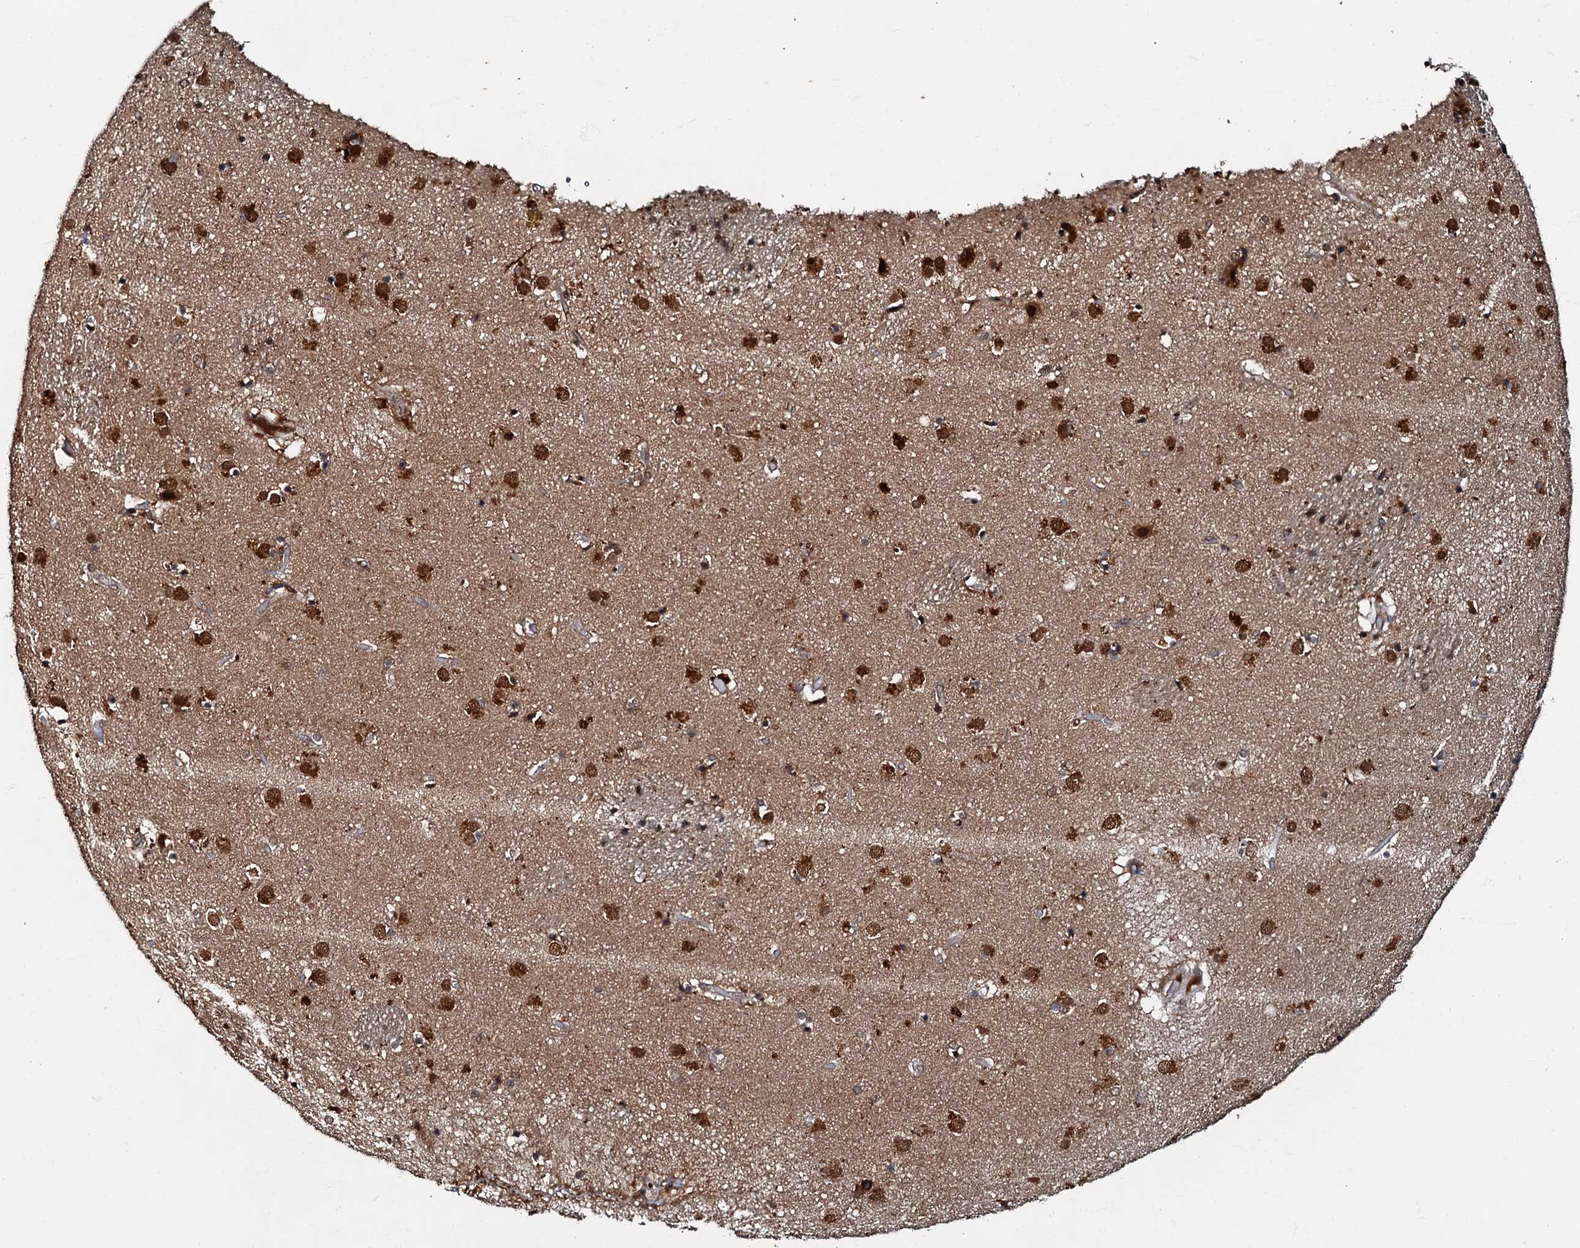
{"staining": {"intensity": "moderate", "quantity": "25%-75%", "location": "cytoplasmic/membranous,nuclear"}, "tissue": "caudate", "cell_type": "Glial cells", "image_type": "normal", "snomed": [{"axis": "morphology", "description": "Normal tissue, NOS"}, {"axis": "topography", "description": "Lateral ventricle wall"}], "caption": "Moderate cytoplasmic/membranous,nuclear protein positivity is present in about 25%-75% of glial cells in caudate. (DAB IHC with brightfield microscopy, high magnification).", "gene": "C18orf32", "patient": {"sex": "male", "age": 70}}